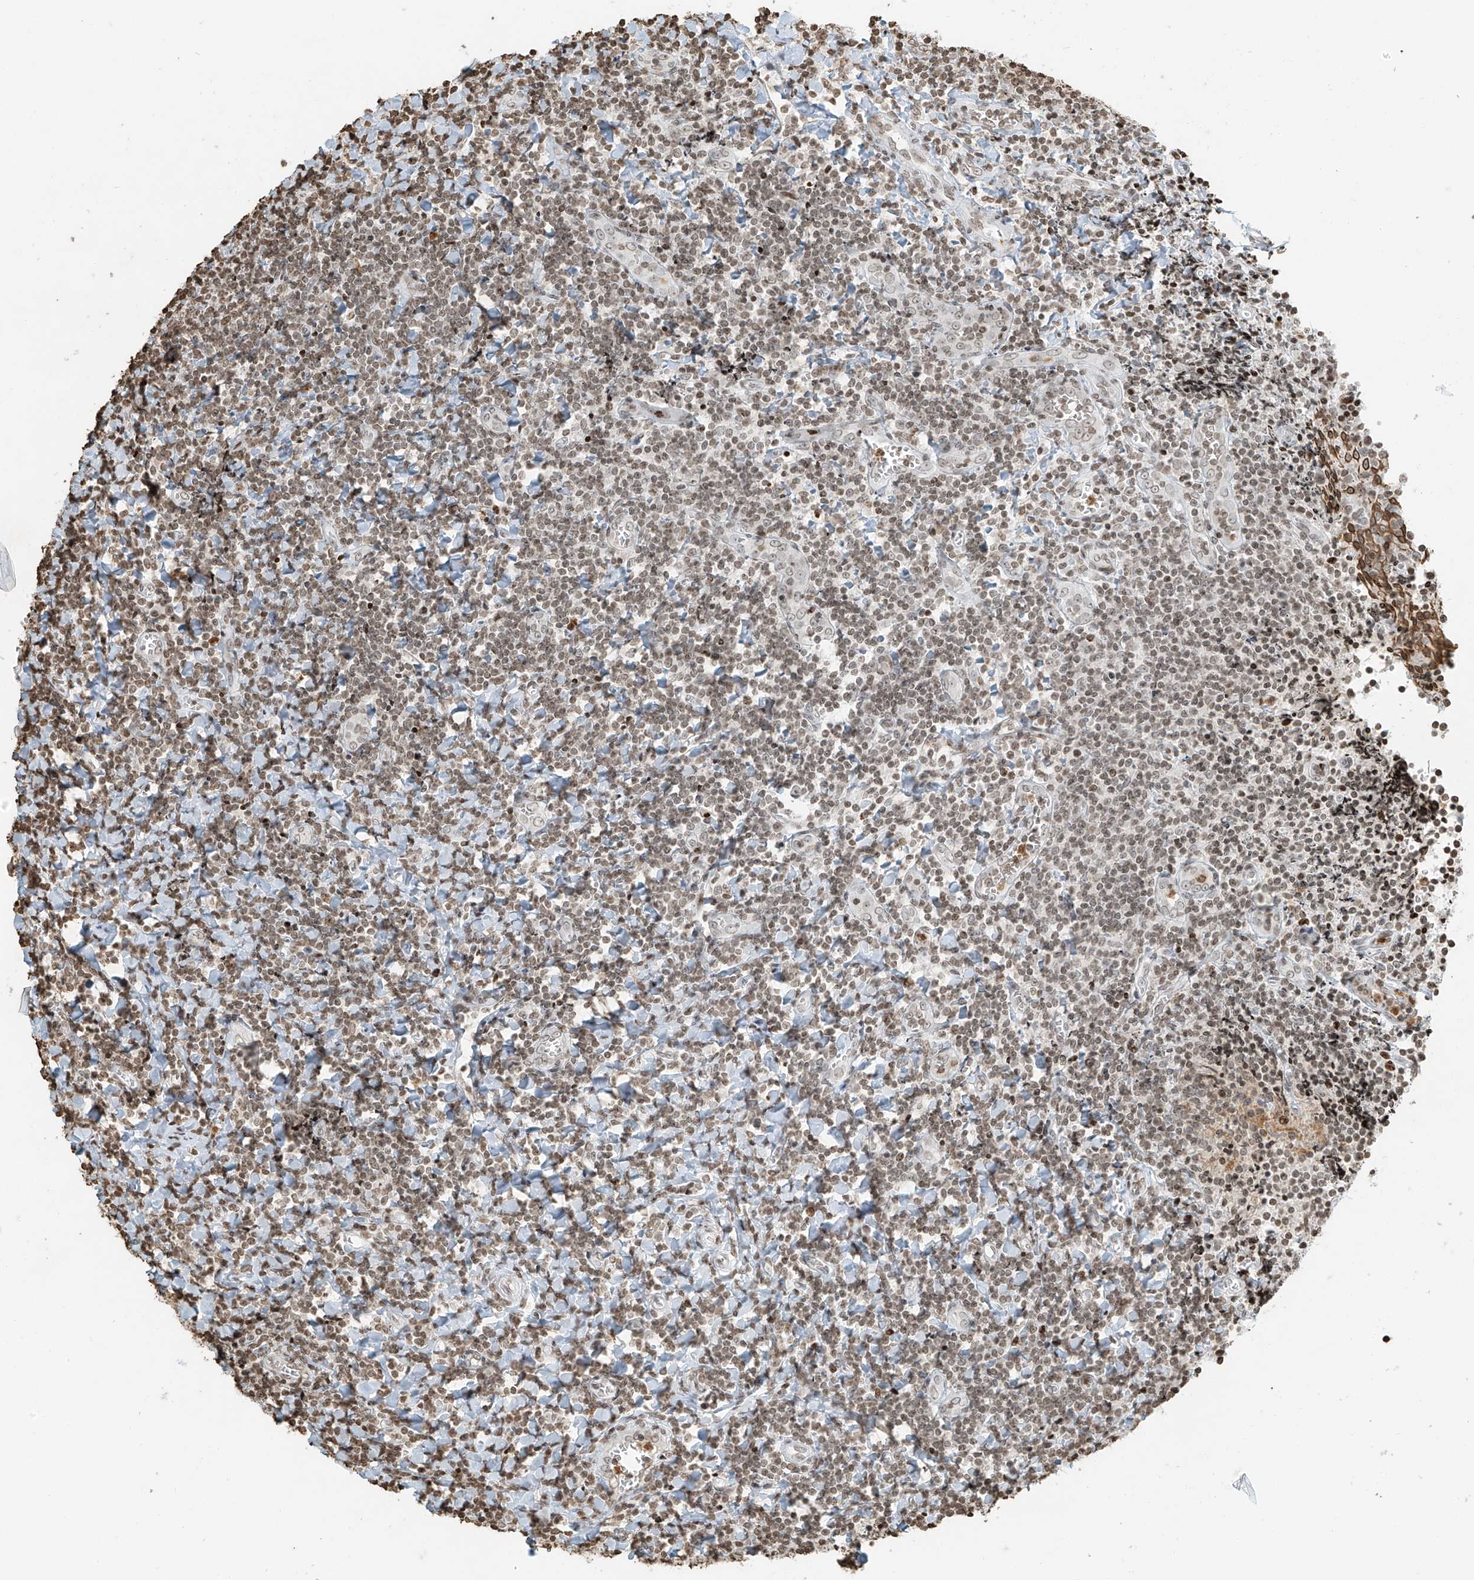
{"staining": {"intensity": "weak", "quantity": "25%-75%", "location": "nuclear"}, "tissue": "tonsil", "cell_type": "Germinal center cells", "image_type": "normal", "snomed": [{"axis": "morphology", "description": "Normal tissue, NOS"}, {"axis": "topography", "description": "Tonsil"}], "caption": "Human tonsil stained with a brown dye shows weak nuclear positive expression in about 25%-75% of germinal center cells.", "gene": "C17orf58", "patient": {"sex": "male", "age": 27}}